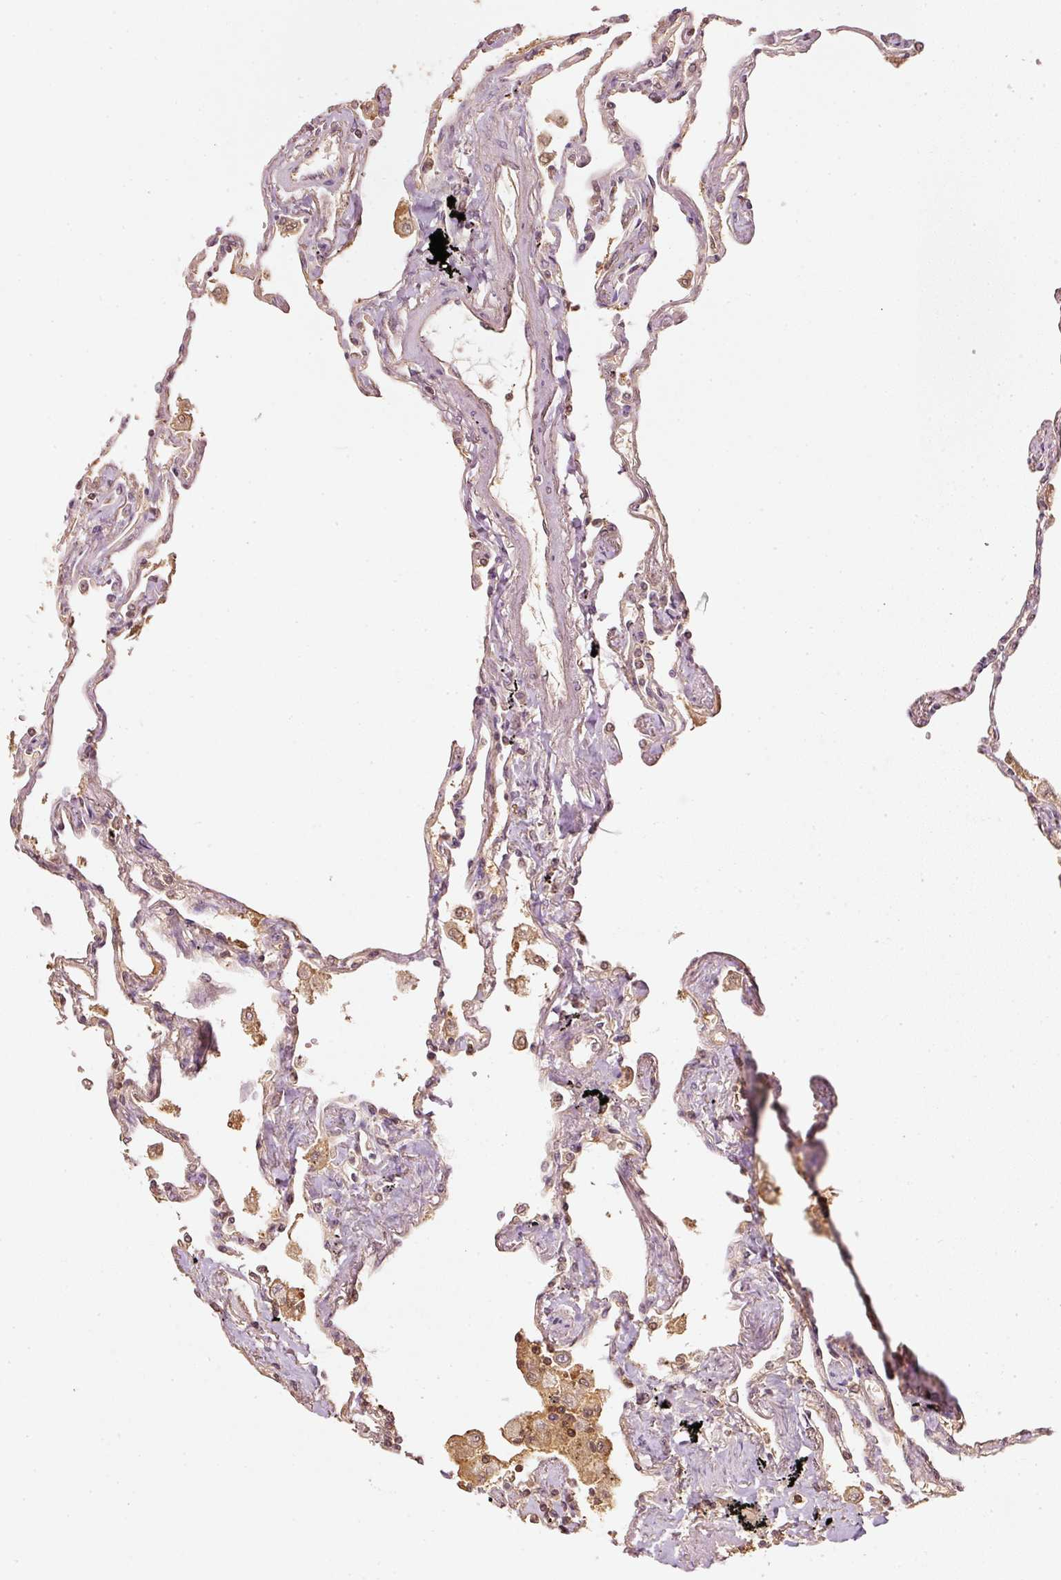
{"staining": {"intensity": "moderate", "quantity": "<25%", "location": "cytoplasmic/membranous"}, "tissue": "lung", "cell_type": "Alveolar cells", "image_type": "normal", "snomed": [{"axis": "morphology", "description": "Normal tissue, NOS"}, {"axis": "topography", "description": "Lung"}], "caption": "Lung stained for a protein (brown) demonstrates moderate cytoplasmic/membranous positive expression in about <25% of alveolar cells.", "gene": "EVL", "patient": {"sex": "female", "age": 67}}